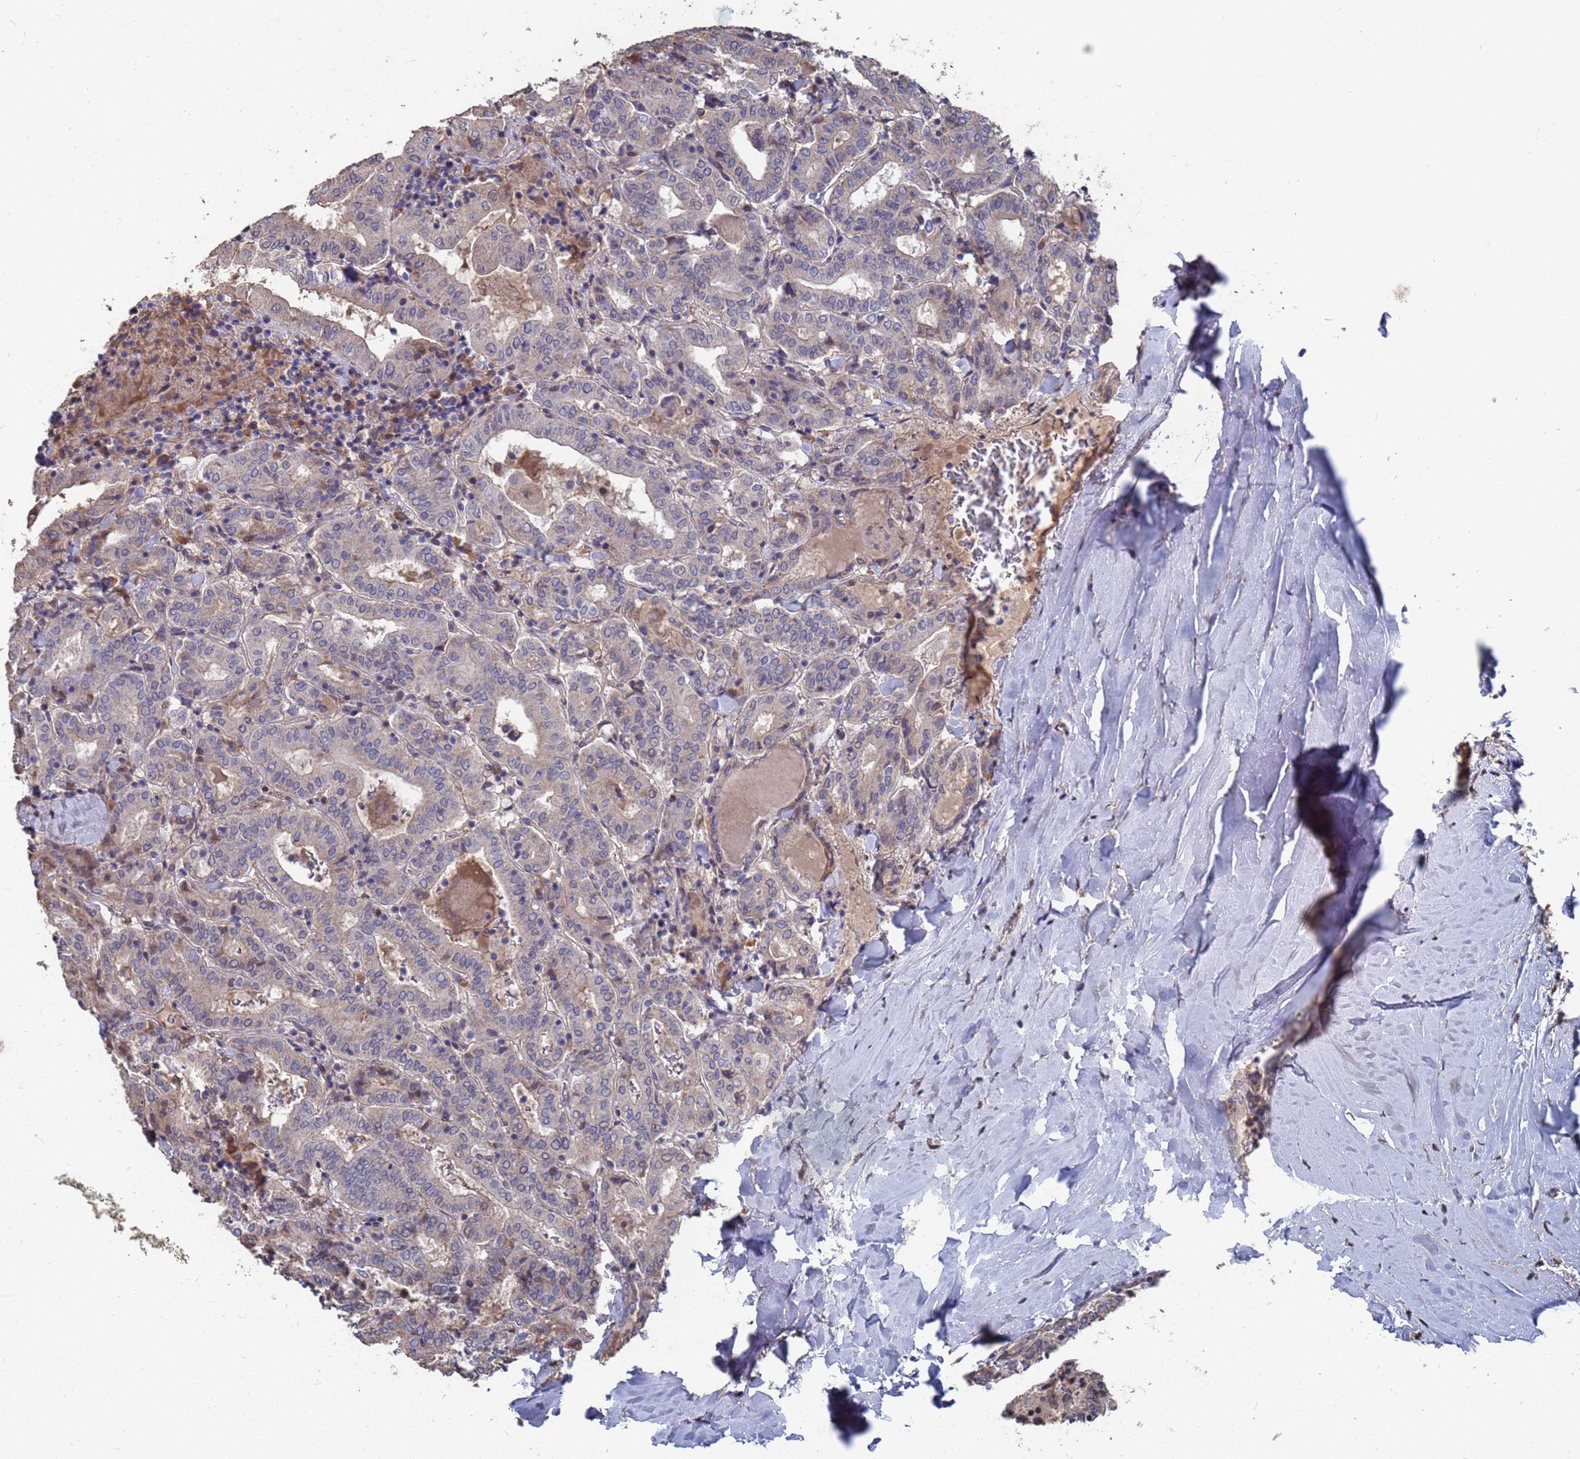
{"staining": {"intensity": "weak", "quantity": "<25%", "location": "cytoplasmic/membranous"}, "tissue": "thyroid cancer", "cell_type": "Tumor cells", "image_type": "cancer", "snomed": [{"axis": "morphology", "description": "Papillary adenocarcinoma, NOS"}, {"axis": "topography", "description": "Thyroid gland"}], "caption": "A micrograph of human papillary adenocarcinoma (thyroid) is negative for staining in tumor cells.", "gene": "CFAP119", "patient": {"sex": "female", "age": 72}}